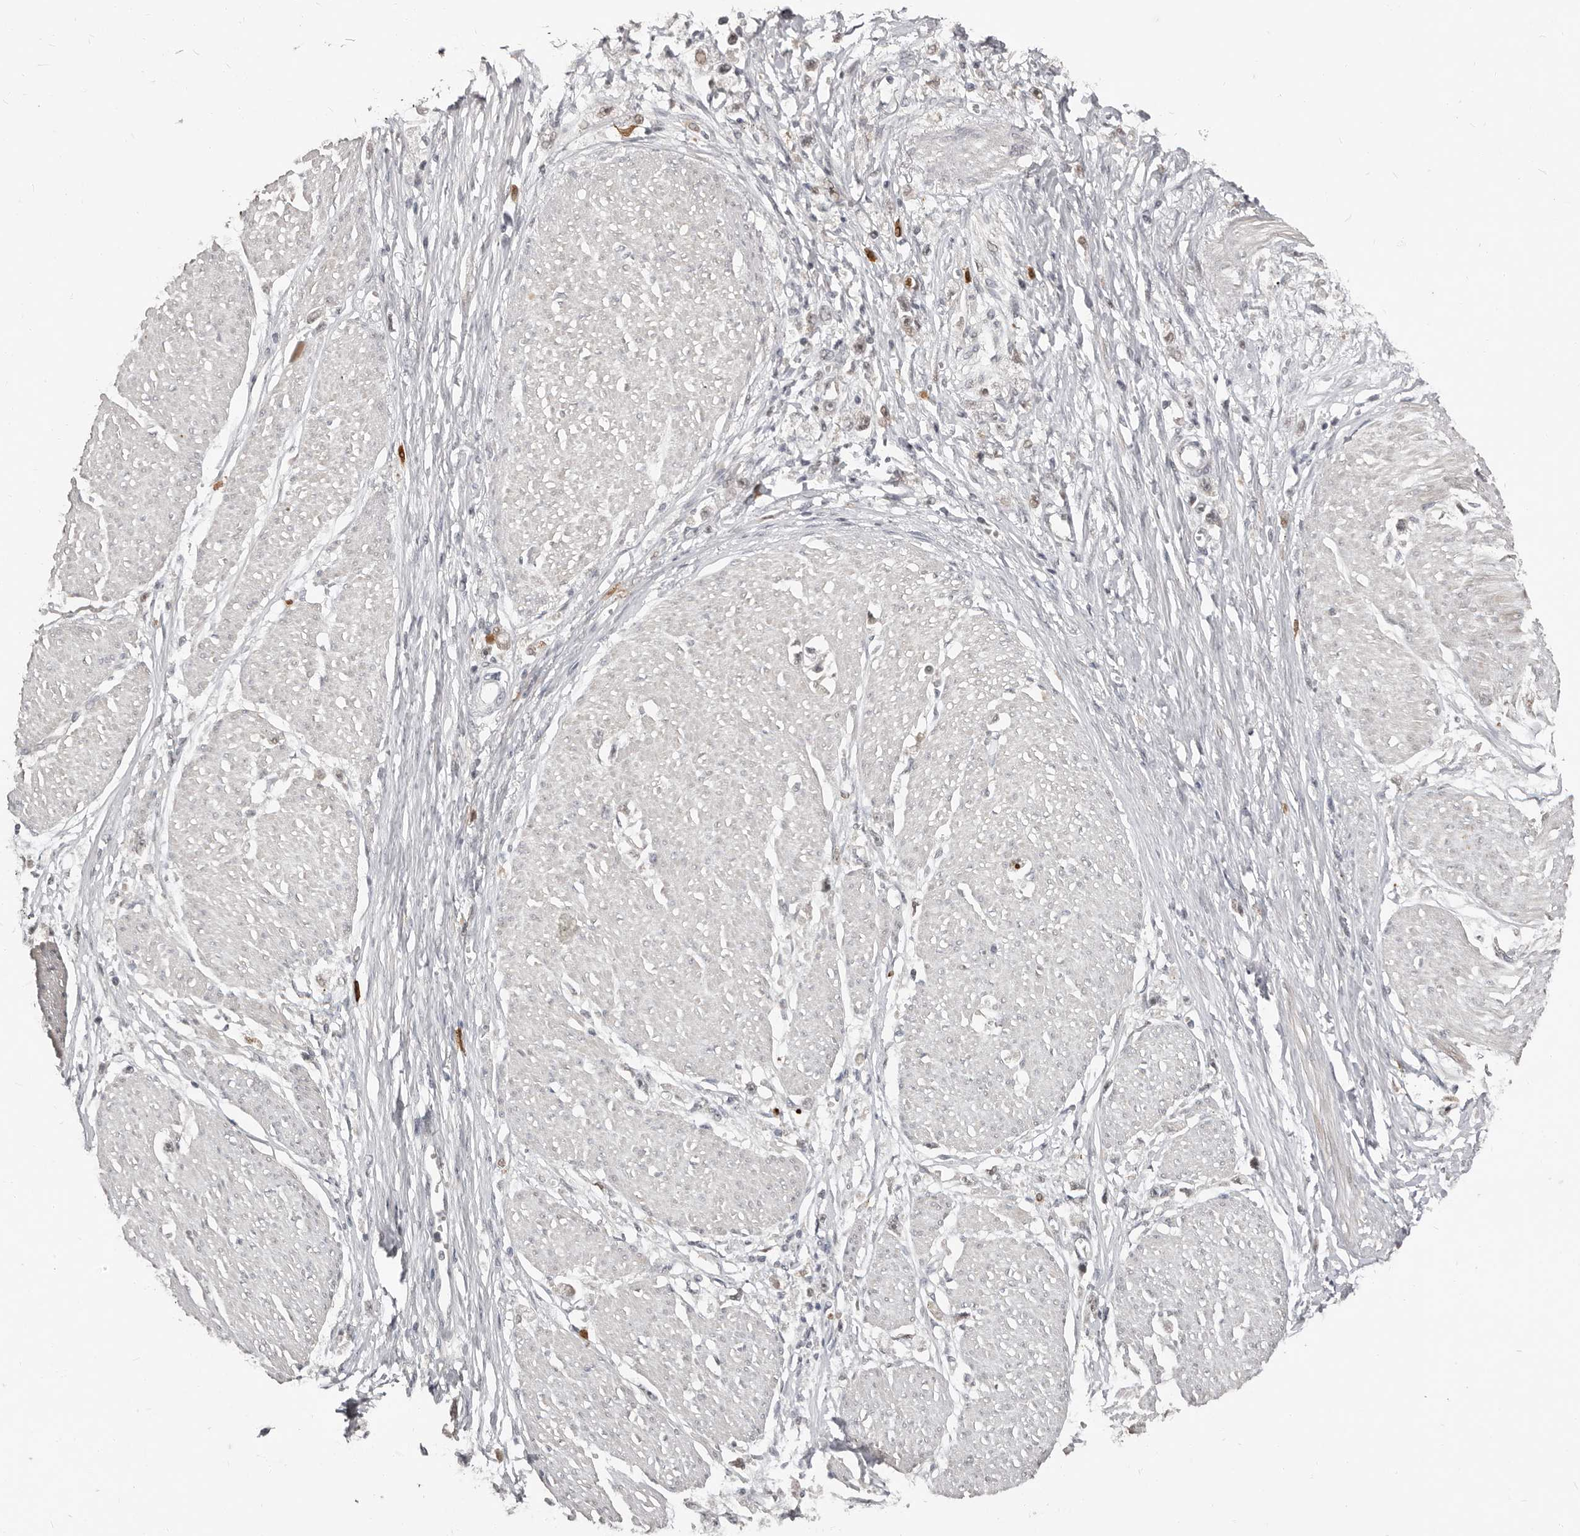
{"staining": {"intensity": "negative", "quantity": "none", "location": "none"}, "tissue": "stomach cancer", "cell_type": "Tumor cells", "image_type": "cancer", "snomed": [{"axis": "morphology", "description": "Adenocarcinoma, NOS"}, {"axis": "topography", "description": "Stomach"}], "caption": "High power microscopy photomicrograph of an immunohistochemistry micrograph of adenocarcinoma (stomach), revealing no significant staining in tumor cells. (DAB immunohistochemistry, high magnification).", "gene": "APOL6", "patient": {"sex": "female", "age": 59}}